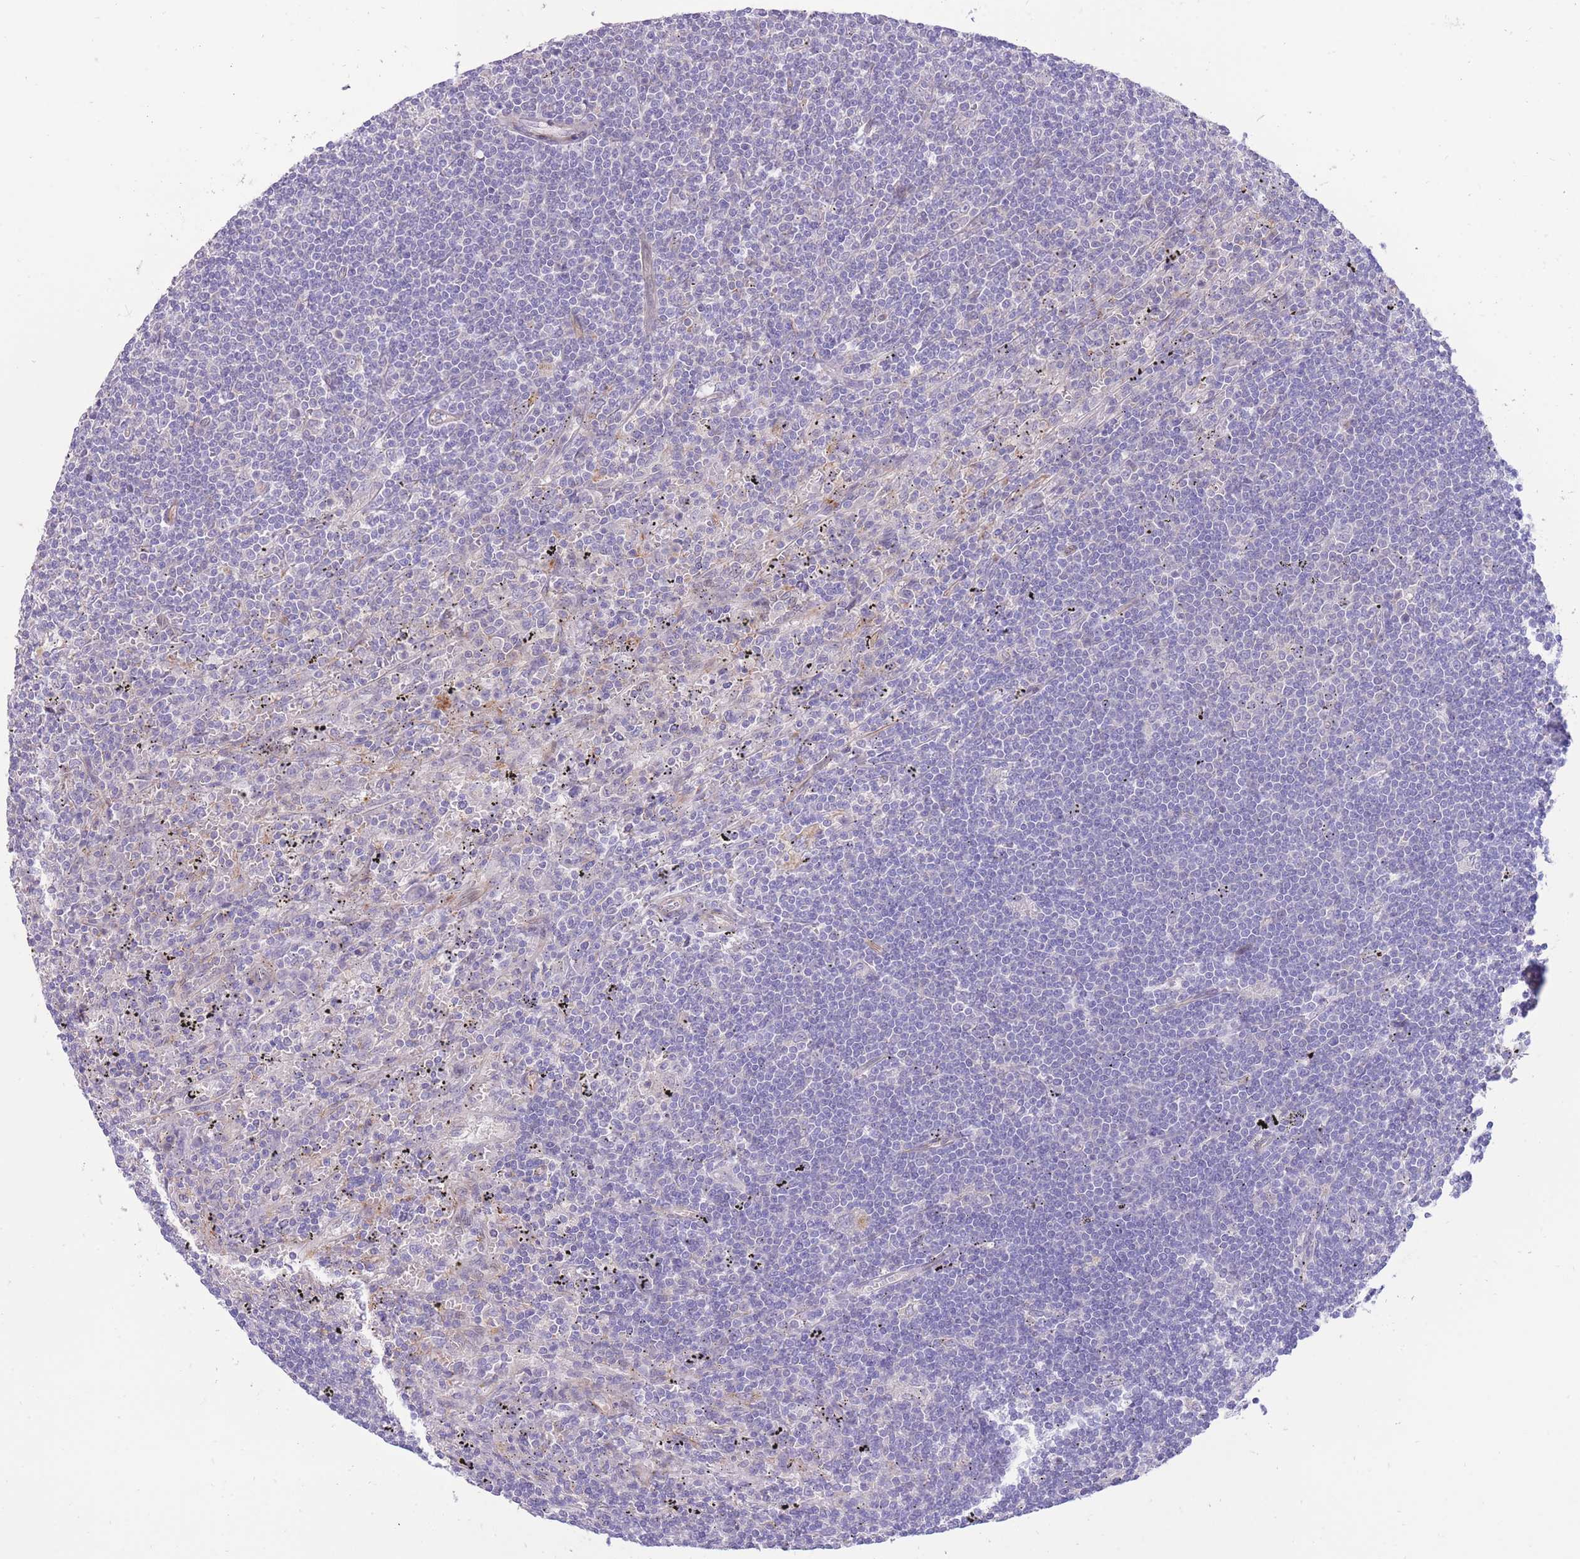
{"staining": {"intensity": "negative", "quantity": "none", "location": "none"}, "tissue": "lymphoma", "cell_type": "Tumor cells", "image_type": "cancer", "snomed": [{"axis": "morphology", "description": "Malignant lymphoma, non-Hodgkin's type, Low grade"}, {"axis": "topography", "description": "Spleen"}], "caption": "A photomicrograph of lymphoma stained for a protein demonstrates no brown staining in tumor cells.", "gene": "RGS11", "patient": {"sex": "male", "age": 76}}